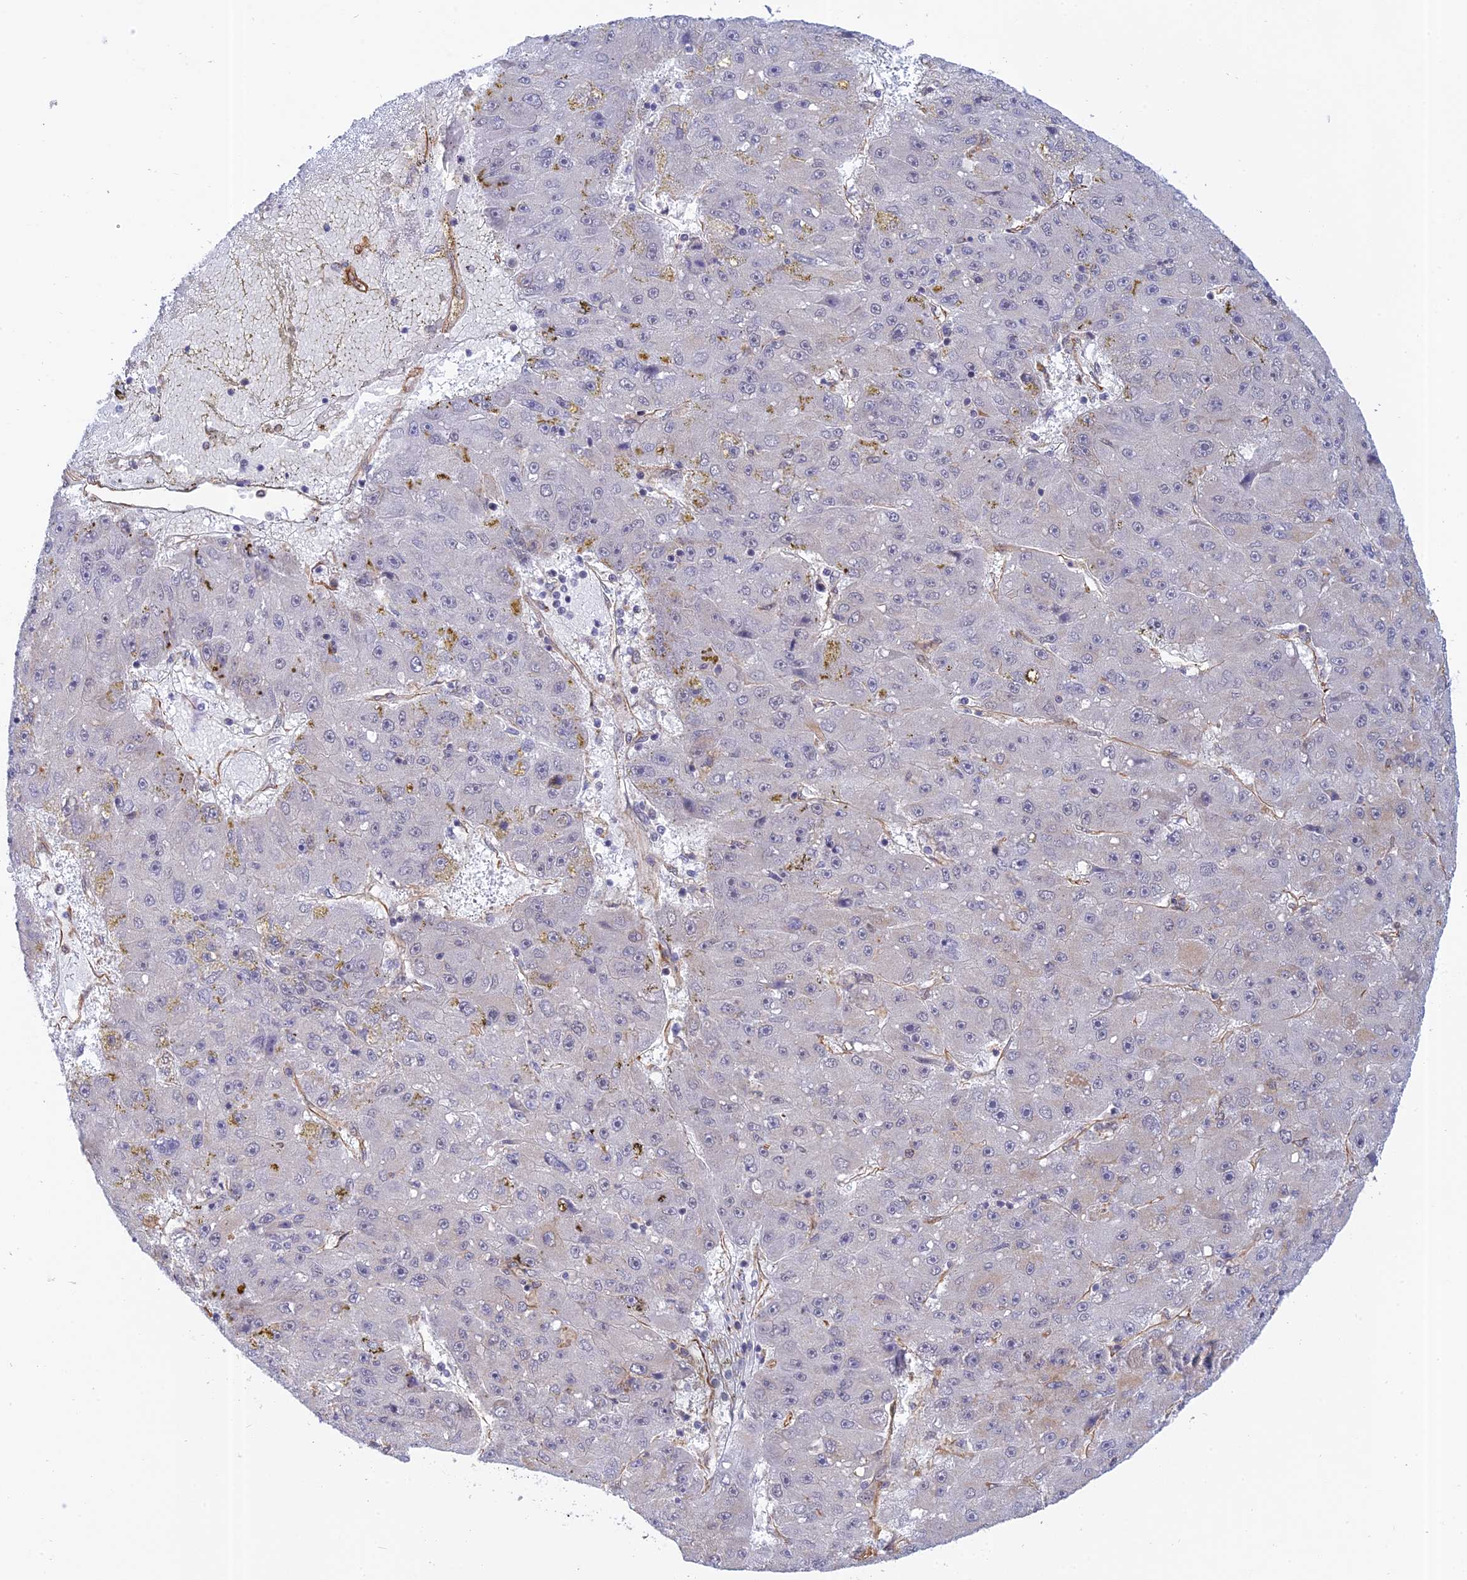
{"staining": {"intensity": "weak", "quantity": "<25%", "location": "cytoplasmic/membranous"}, "tissue": "liver cancer", "cell_type": "Tumor cells", "image_type": "cancer", "snomed": [{"axis": "morphology", "description": "Carcinoma, Hepatocellular, NOS"}, {"axis": "topography", "description": "Liver"}], "caption": "IHC image of human liver cancer (hepatocellular carcinoma) stained for a protein (brown), which shows no positivity in tumor cells.", "gene": "PAGR1", "patient": {"sex": "male", "age": 67}}